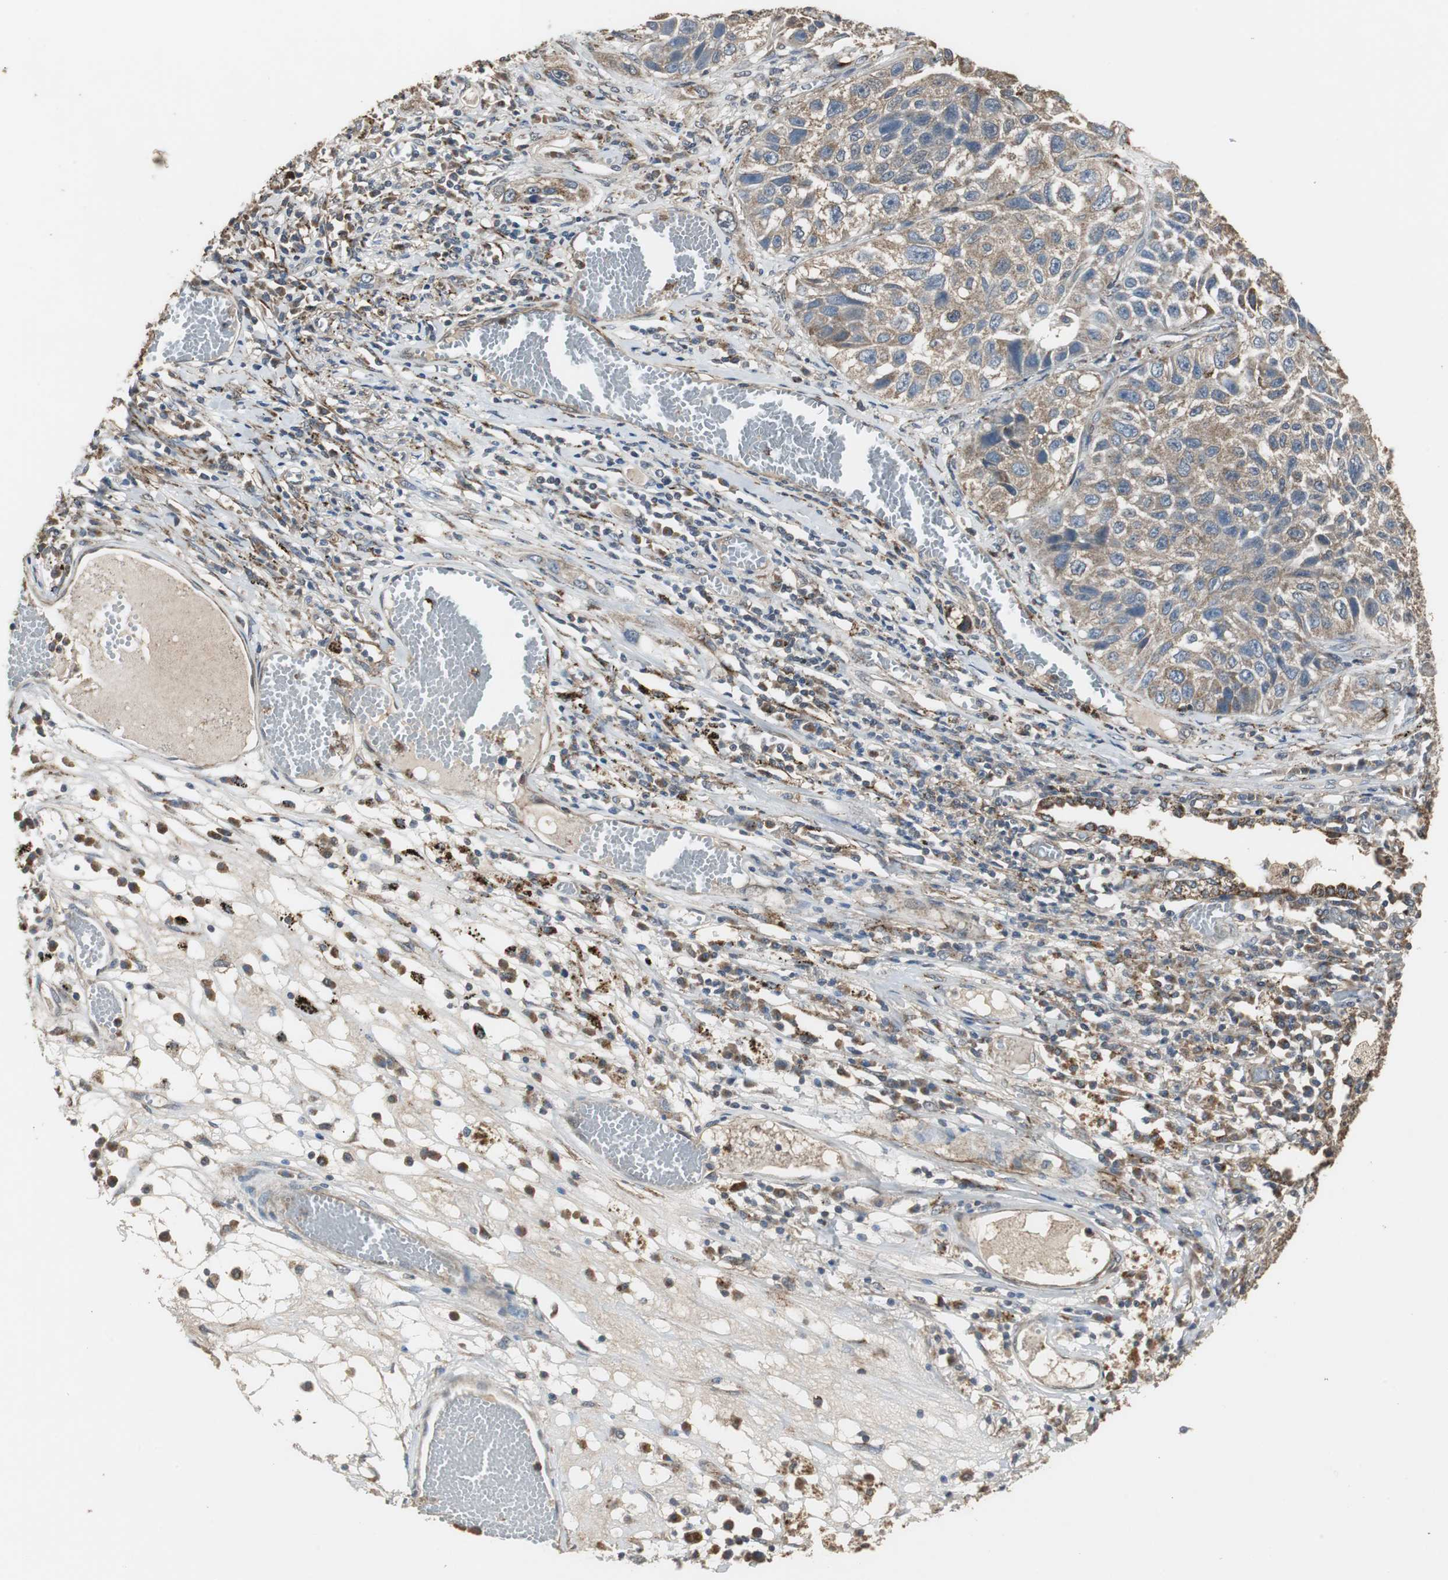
{"staining": {"intensity": "moderate", "quantity": ">75%", "location": "cytoplasmic/membranous"}, "tissue": "lung cancer", "cell_type": "Tumor cells", "image_type": "cancer", "snomed": [{"axis": "morphology", "description": "Squamous cell carcinoma, NOS"}, {"axis": "topography", "description": "Lung"}], "caption": "Lung cancer was stained to show a protein in brown. There is medium levels of moderate cytoplasmic/membranous expression in about >75% of tumor cells.", "gene": "JTB", "patient": {"sex": "male", "age": 71}}